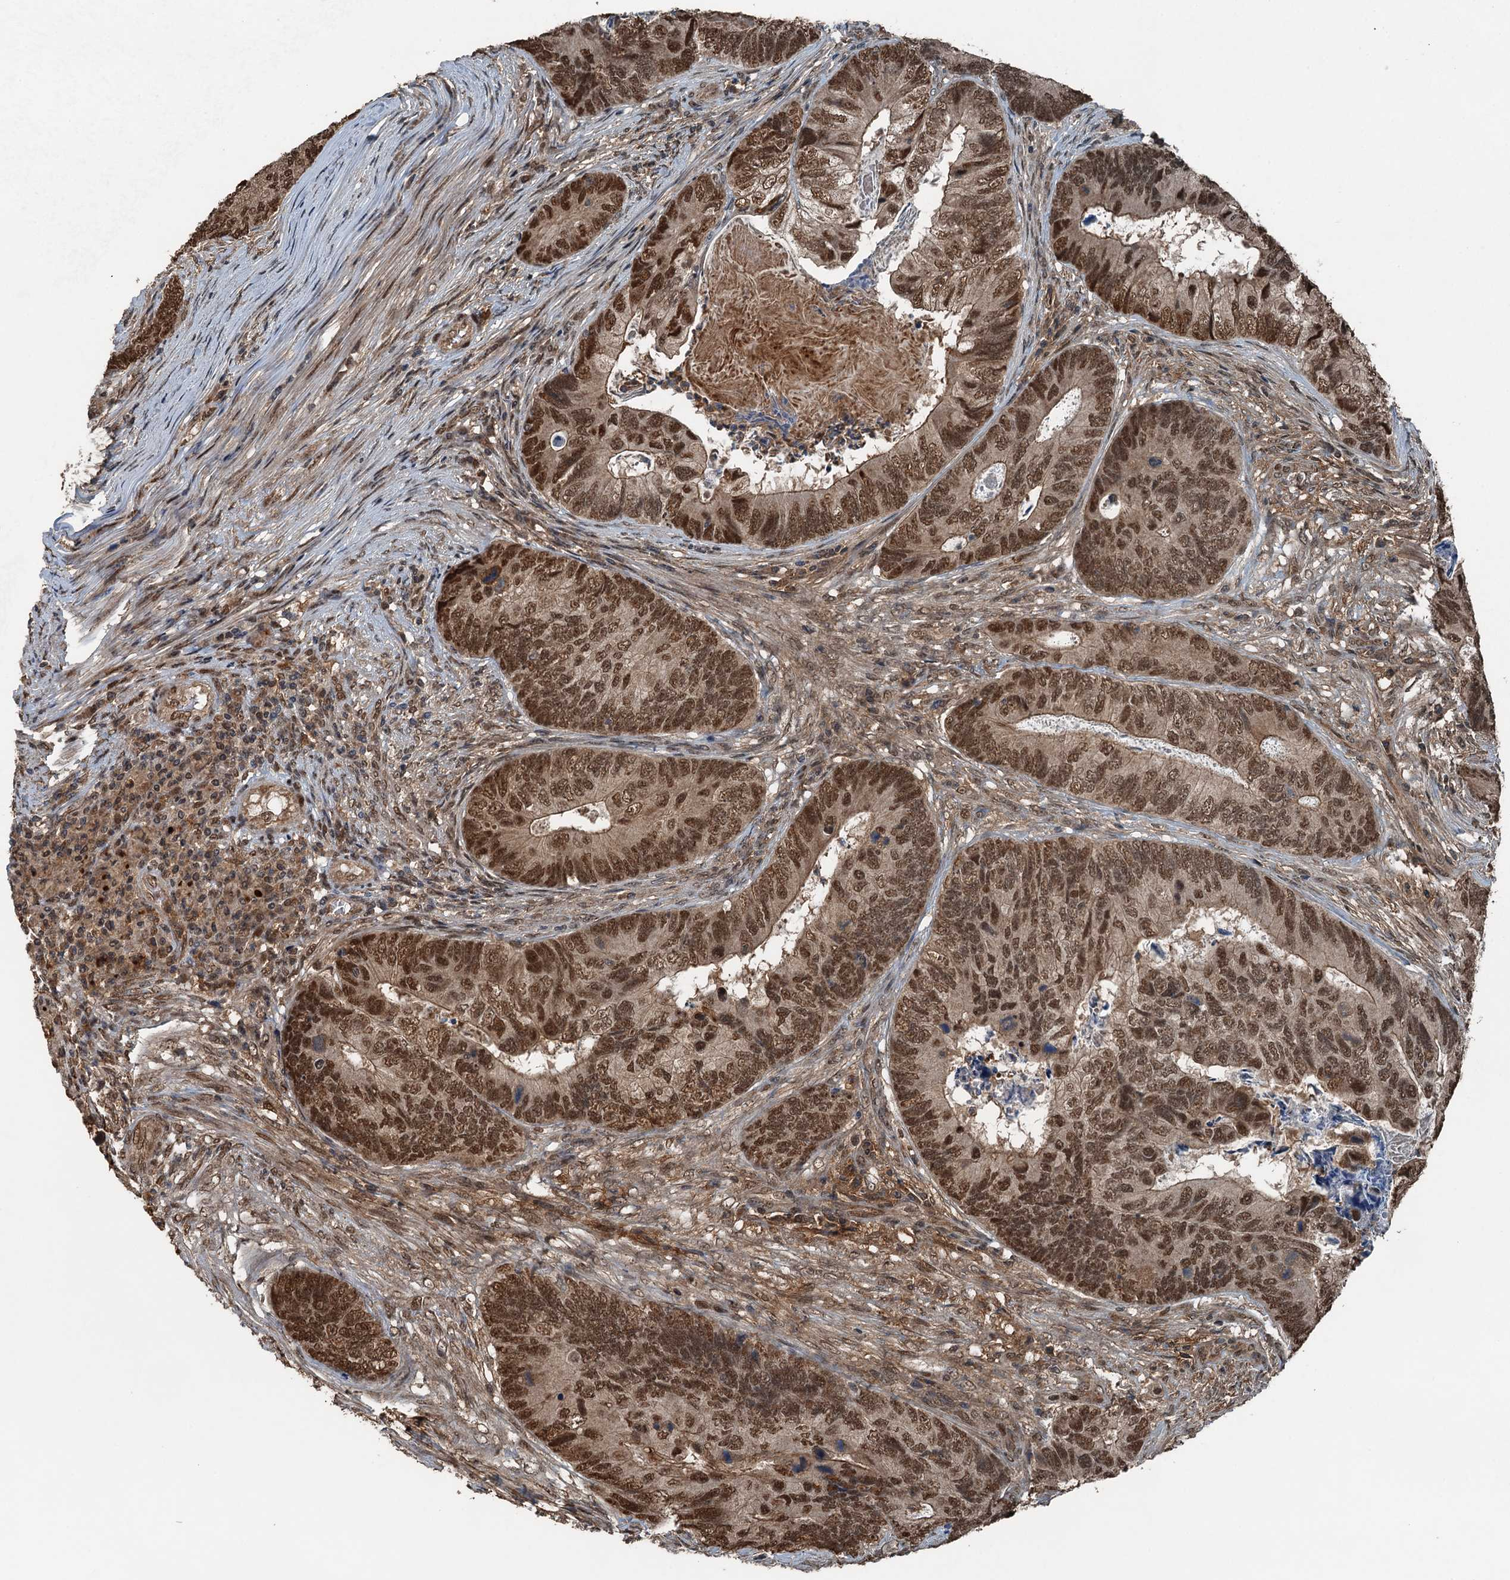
{"staining": {"intensity": "moderate", "quantity": ">75%", "location": "nuclear"}, "tissue": "colorectal cancer", "cell_type": "Tumor cells", "image_type": "cancer", "snomed": [{"axis": "morphology", "description": "Adenocarcinoma, NOS"}, {"axis": "topography", "description": "Colon"}], "caption": "An immunohistochemistry micrograph of tumor tissue is shown. Protein staining in brown labels moderate nuclear positivity in adenocarcinoma (colorectal) within tumor cells.", "gene": "UBXN6", "patient": {"sex": "female", "age": 67}}